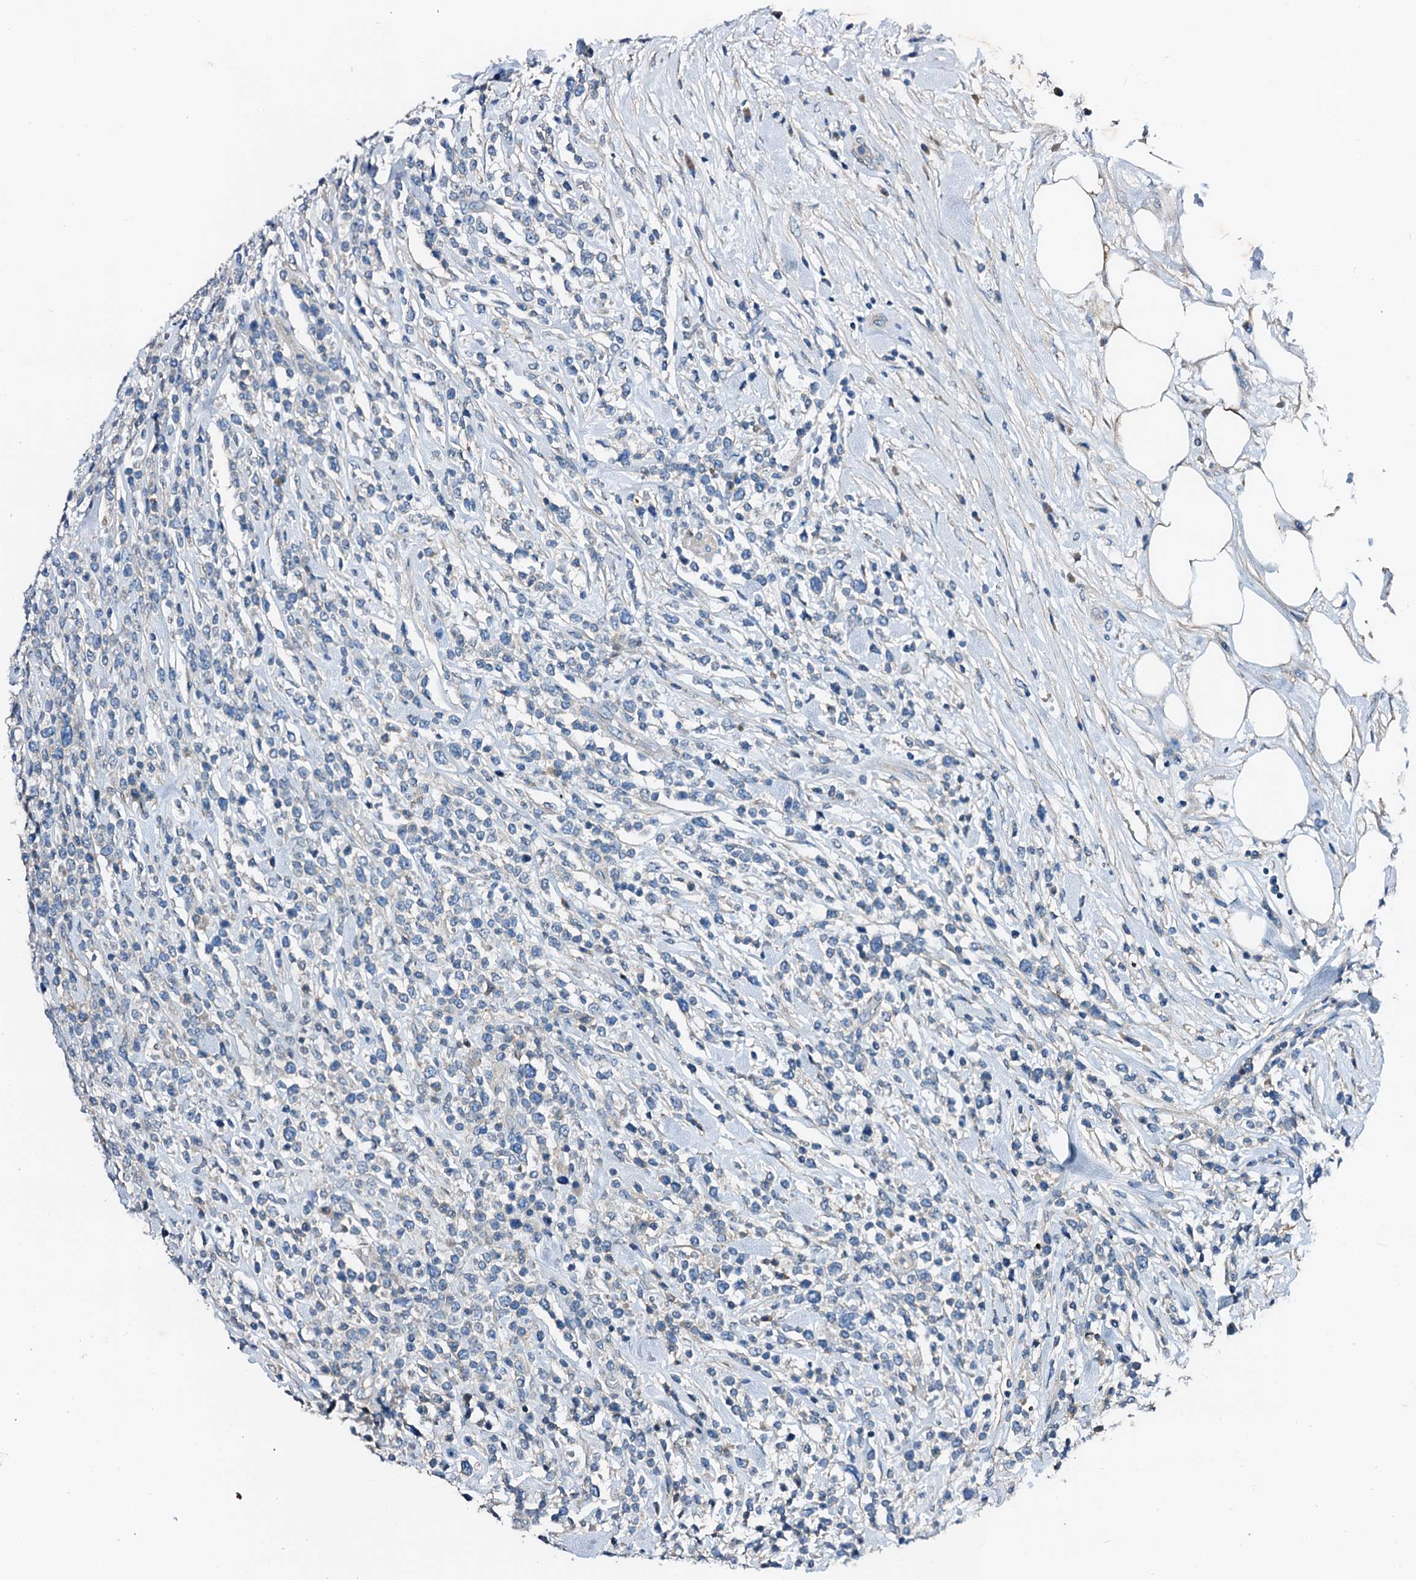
{"staining": {"intensity": "negative", "quantity": "none", "location": "none"}, "tissue": "lymphoma", "cell_type": "Tumor cells", "image_type": "cancer", "snomed": [{"axis": "morphology", "description": "Malignant lymphoma, non-Hodgkin's type, High grade"}, {"axis": "topography", "description": "Colon"}], "caption": "A high-resolution image shows immunohistochemistry (IHC) staining of lymphoma, which displays no significant expression in tumor cells.", "gene": "FIBIN", "patient": {"sex": "female", "age": 53}}